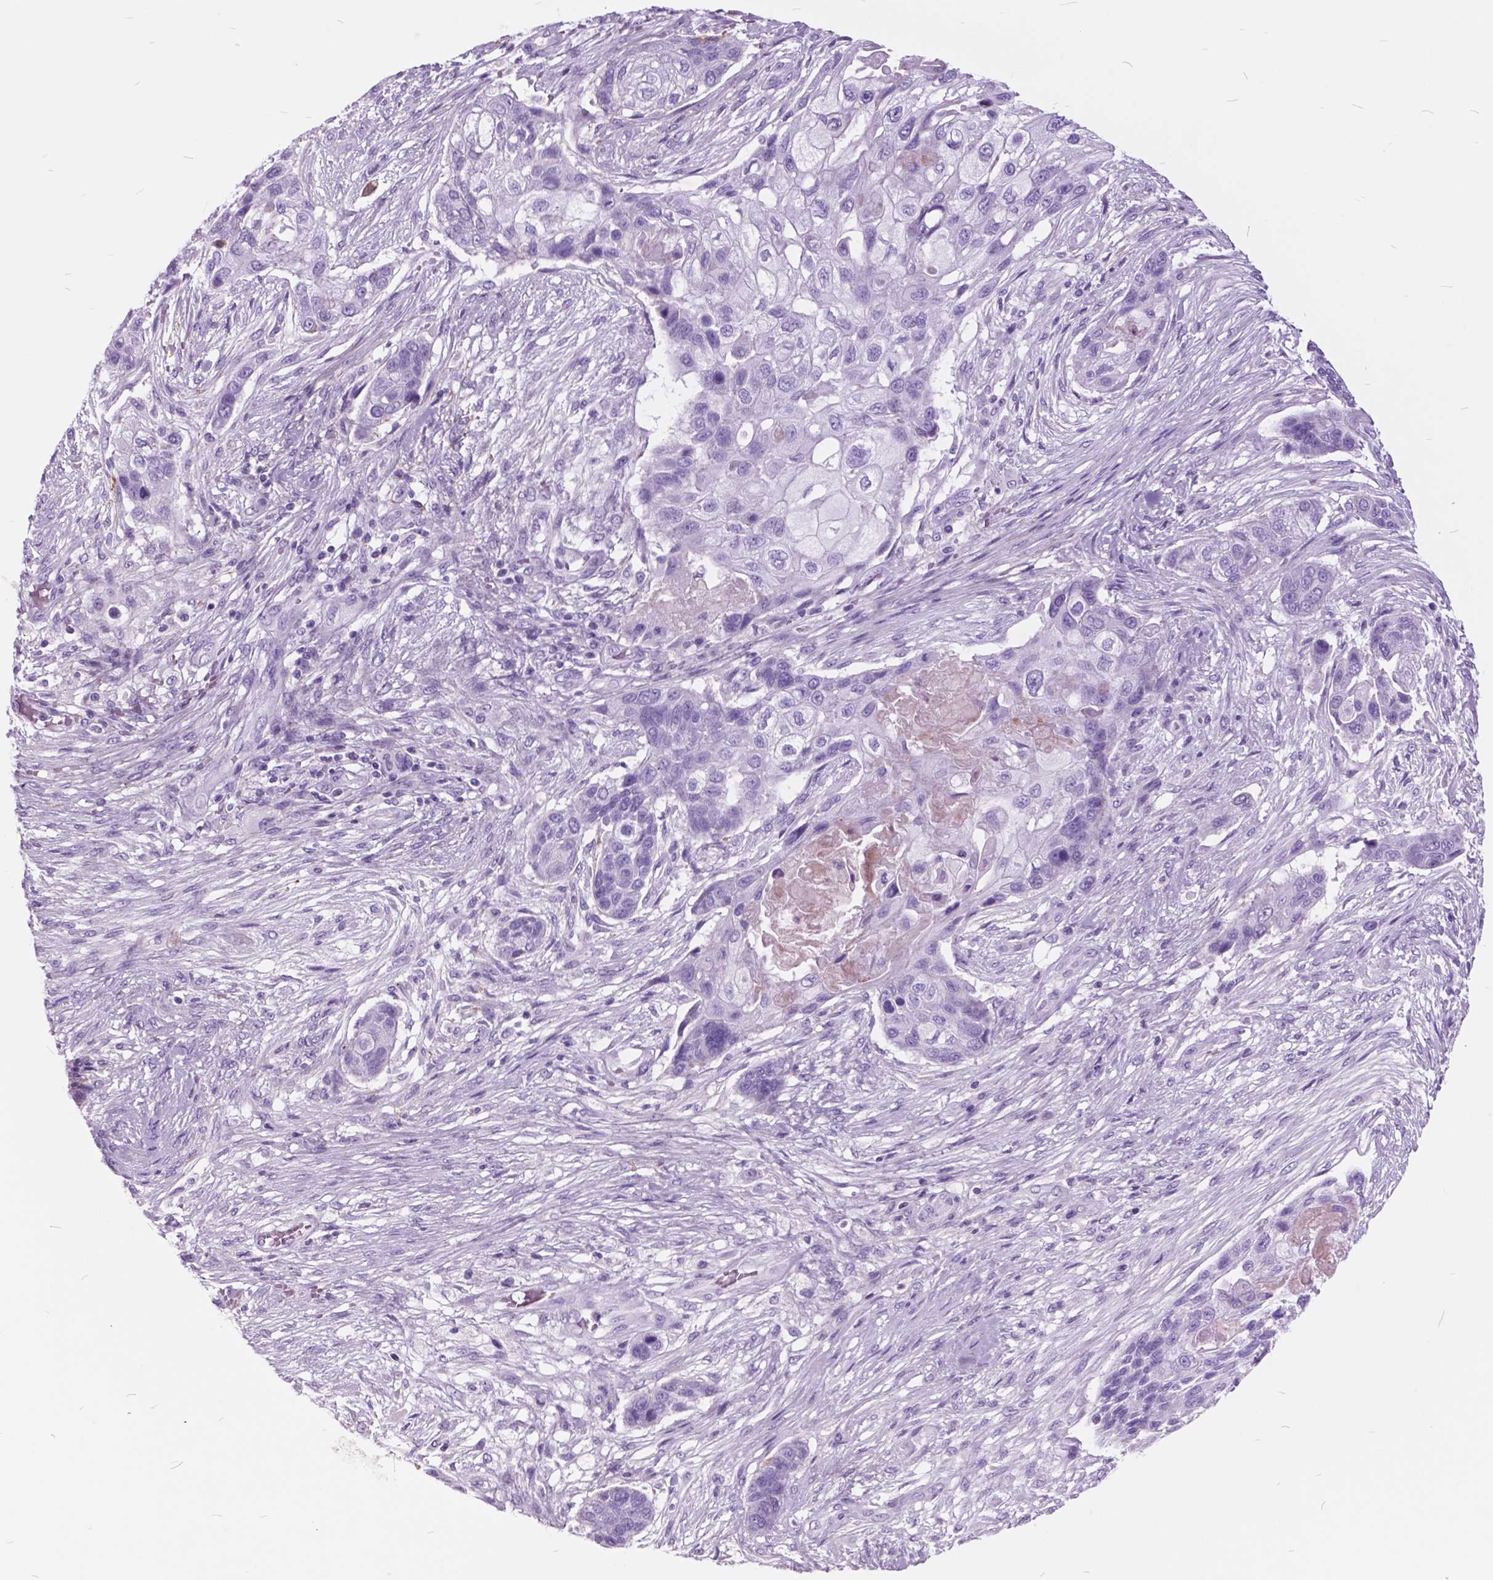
{"staining": {"intensity": "negative", "quantity": "none", "location": "none"}, "tissue": "lung cancer", "cell_type": "Tumor cells", "image_type": "cancer", "snomed": [{"axis": "morphology", "description": "Squamous cell carcinoma, NOS"}, {"axis": "topography", "description": "Lung"}], "caption": "Squamous cell carcinoma (lung) was stained to show a protein in brown. There is no significant staining in tumor cells. The staining was performed using DAB (3,3'-diaminobenzidine) to visualize the protein expression in brown, while the nuclei were stained in blue with hematoxylin (Magnification: 20x).", "gene": "GDF9", "patient": {"sex": "male", "age": 69}}